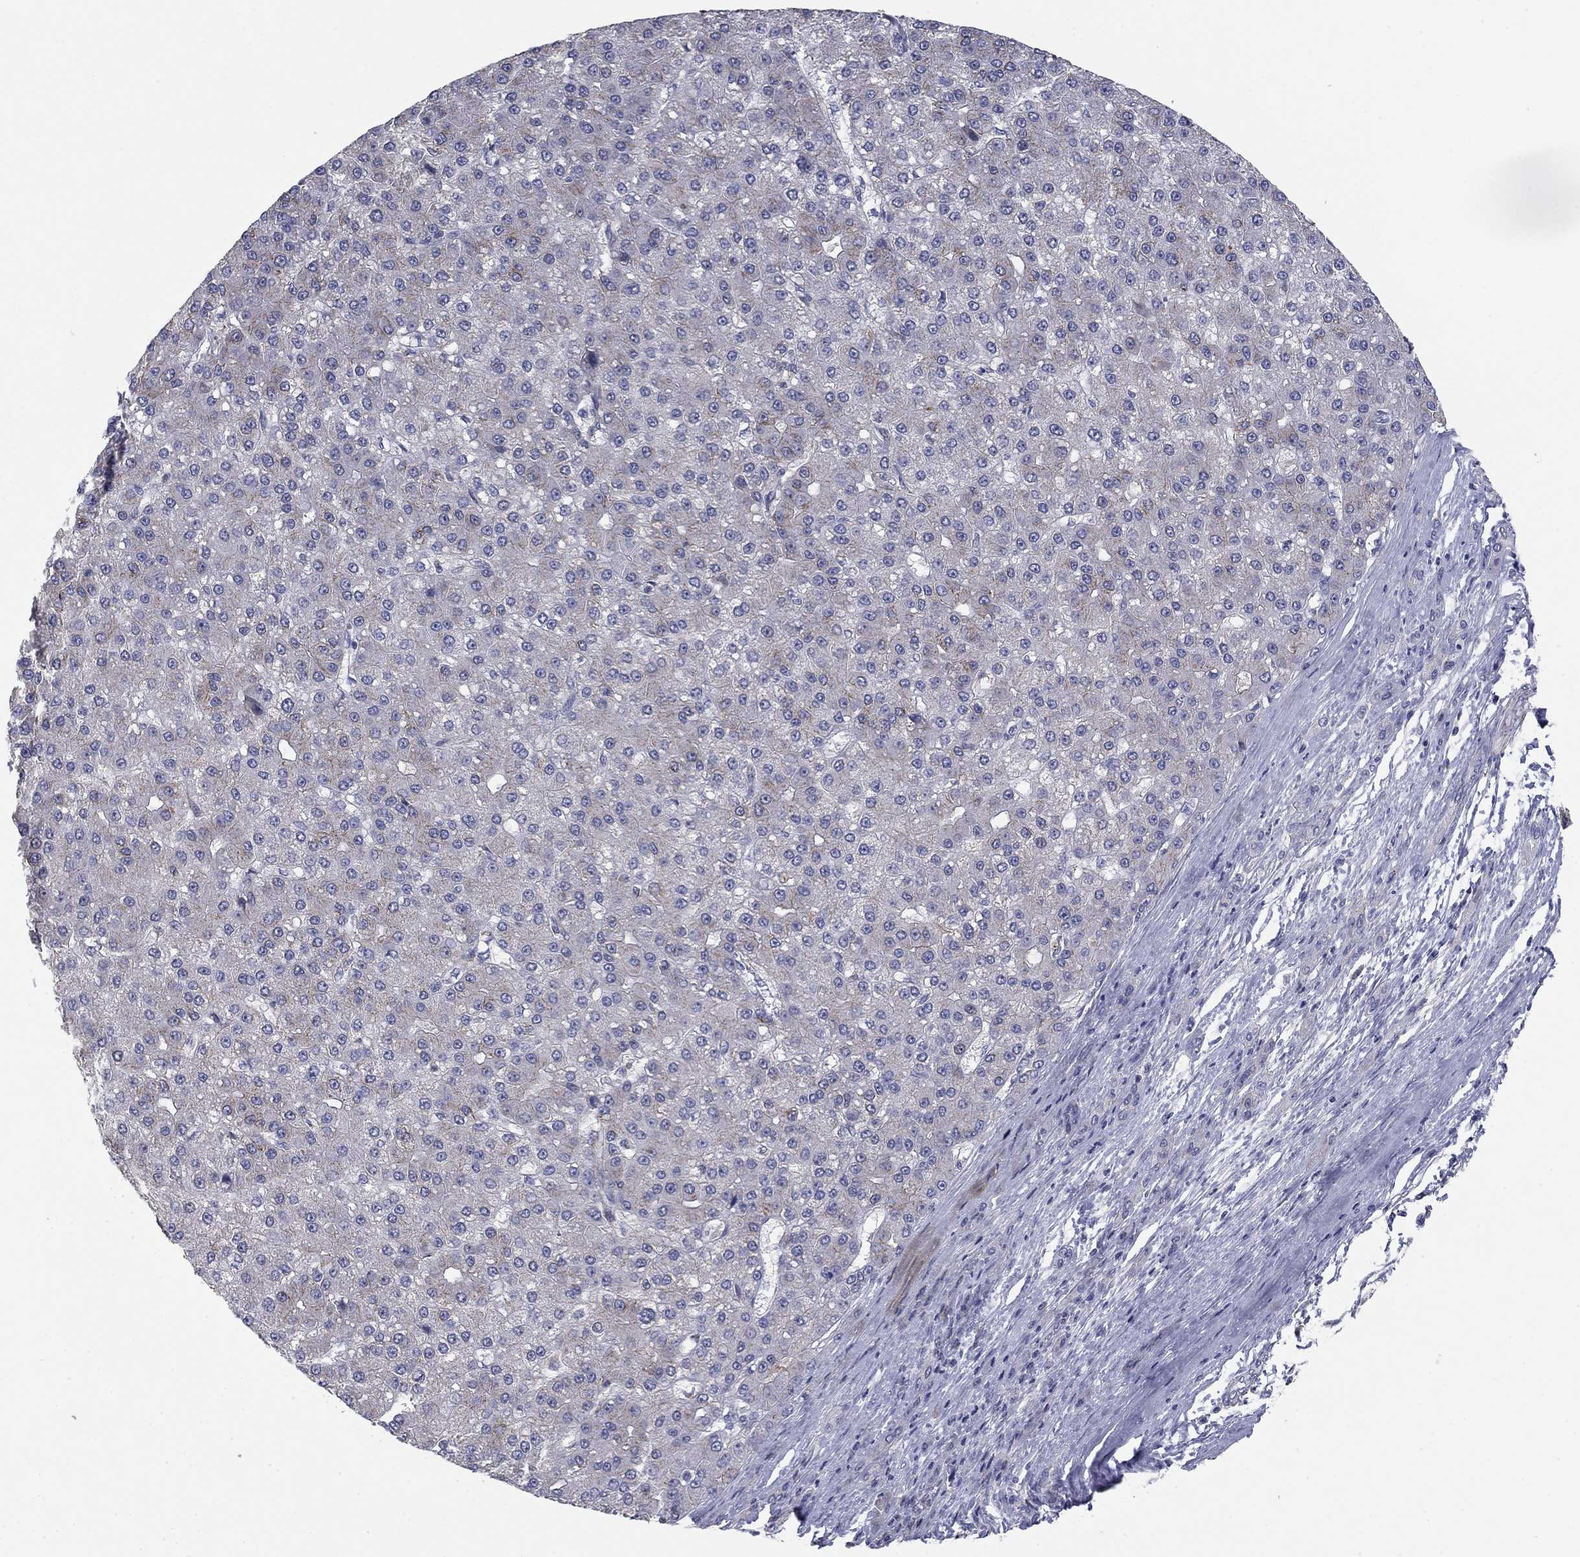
{"staining": {"intensity": "weak", "quantity": "<25%", "location": "cytoplasmic/membranous"}, "tissue": "liver cancer", "cell_type": "Tumor cells", "image_type": "cancer", "snomed": [{"axis": "morphology", "description": "Carcinoma, Hepatocellular, NOS"}, {"axis": "topography", "description": "Liver"}], "caption": "Liver hepatocellular carcinoma was stained to show a protein in brown. There is no significant expression in tumor cells.", "gene": "SEPTIN3", "patient": {"sex": "male", "age": 67}}